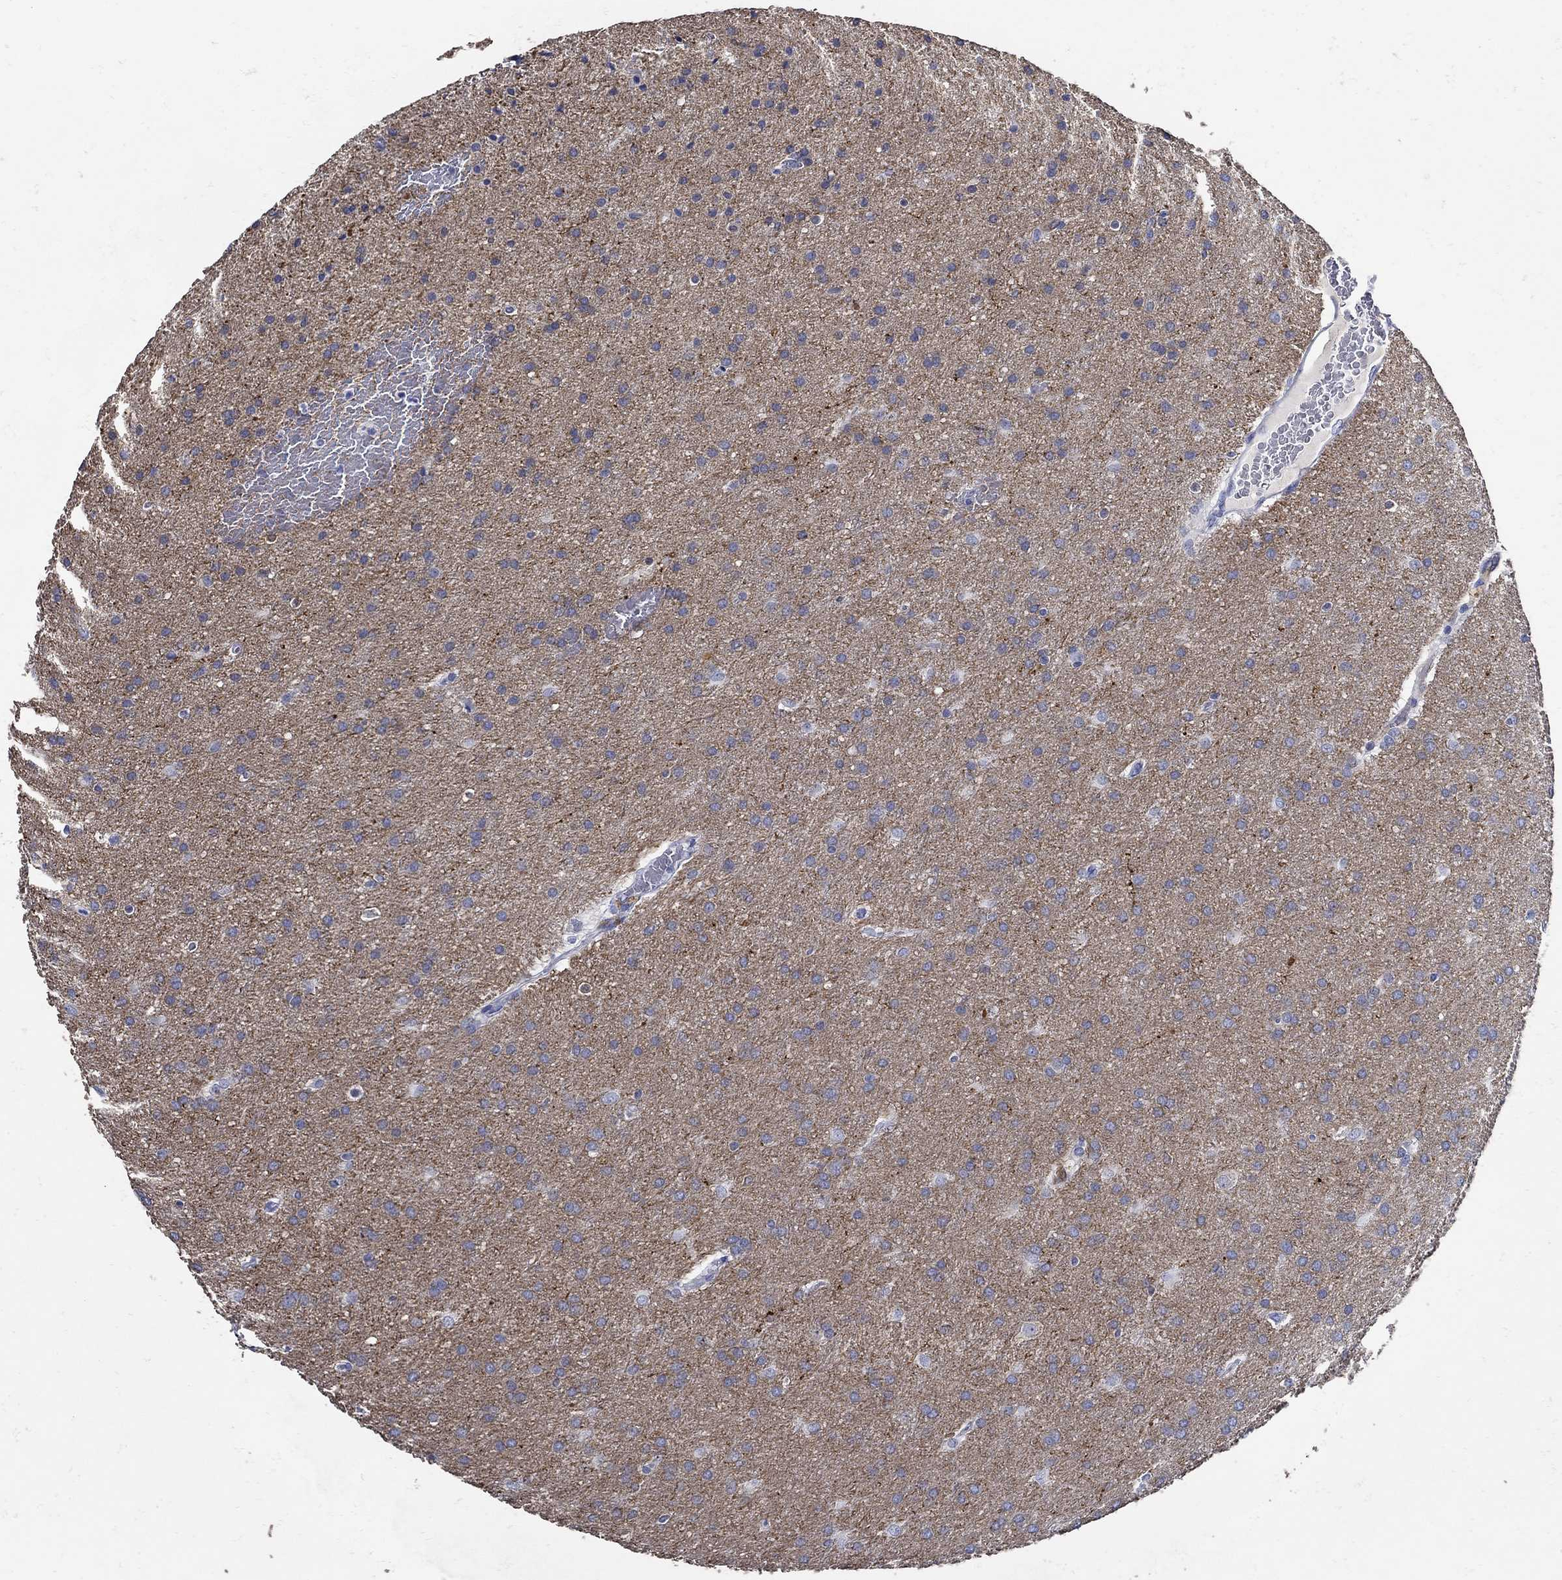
{"staining": {"intensity": "negative", "quantity": "none", "location": "none"}, "tissue": "glioma", "cell_type": "Tumor cells", "image_type": "cancer", "snomed": [{"axis": "morphology", "description": "Glioma, malignant, Low grade"}, {"axis": "topography", "description": "Brain"}], "caption": "Malignant glioma (low-grade) was stained to show a protein in brown. There is no significant positivity in tumor cells.", "gene": "NOS1", "patient": {"sex": "female", "age": 32}}